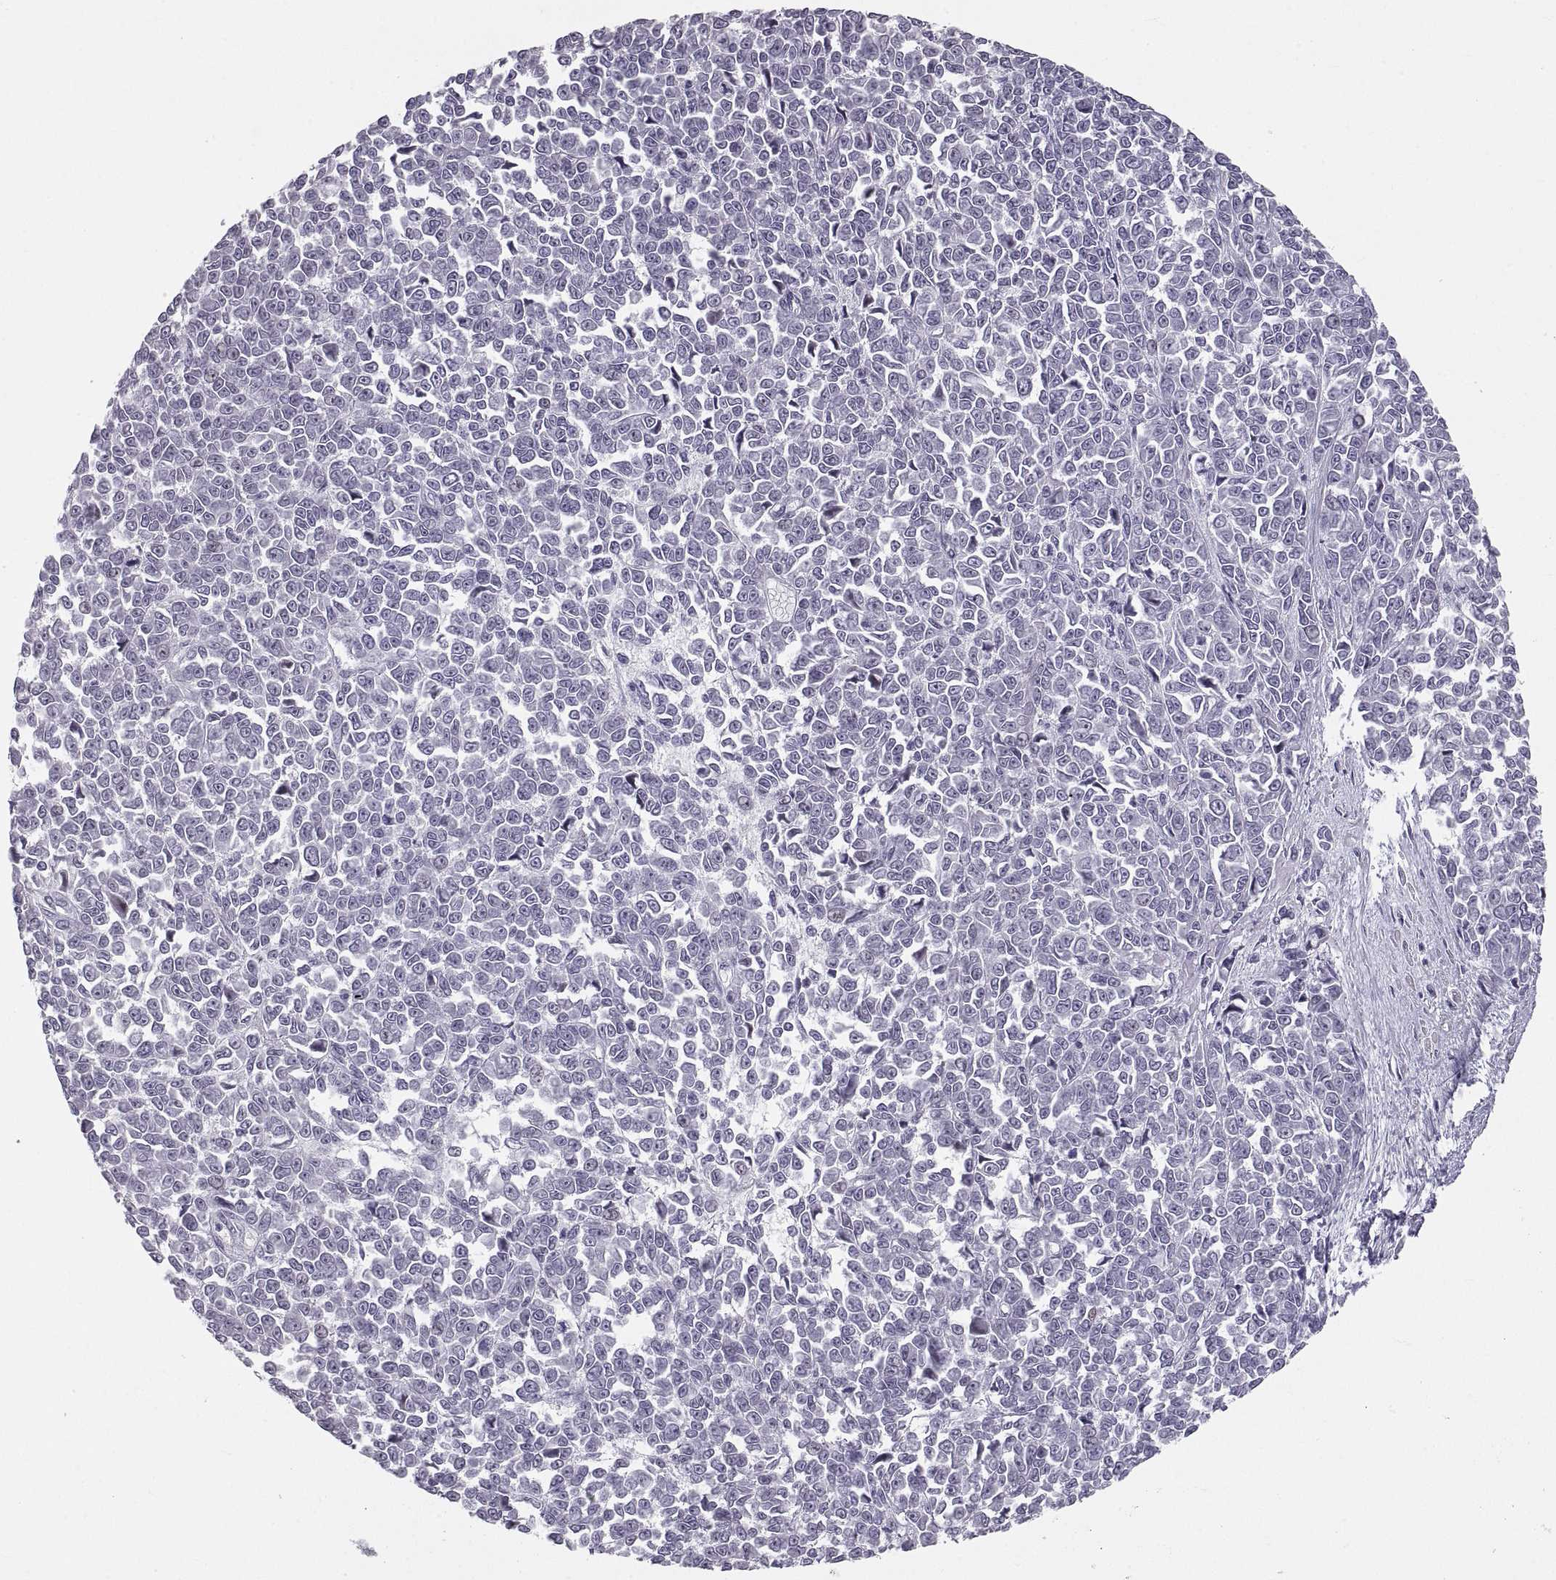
{"staining": {"intensity": "negative", "quantity": "none", "location": "none"}, "tissue": "melanoma", "cell_type": "Tumor cells", "image_type": "cancer", "snomed": [{"axis": "morphology", "description": "Malignant melanoma, NOS"}, {"axis": "topography", "description": "Skin"}], "caption": "Protein analysis of melanoma shows no significant positivity in tumor cells.", "gene": "NANOS3", "patient": {"sex": "female", "age": 95}}